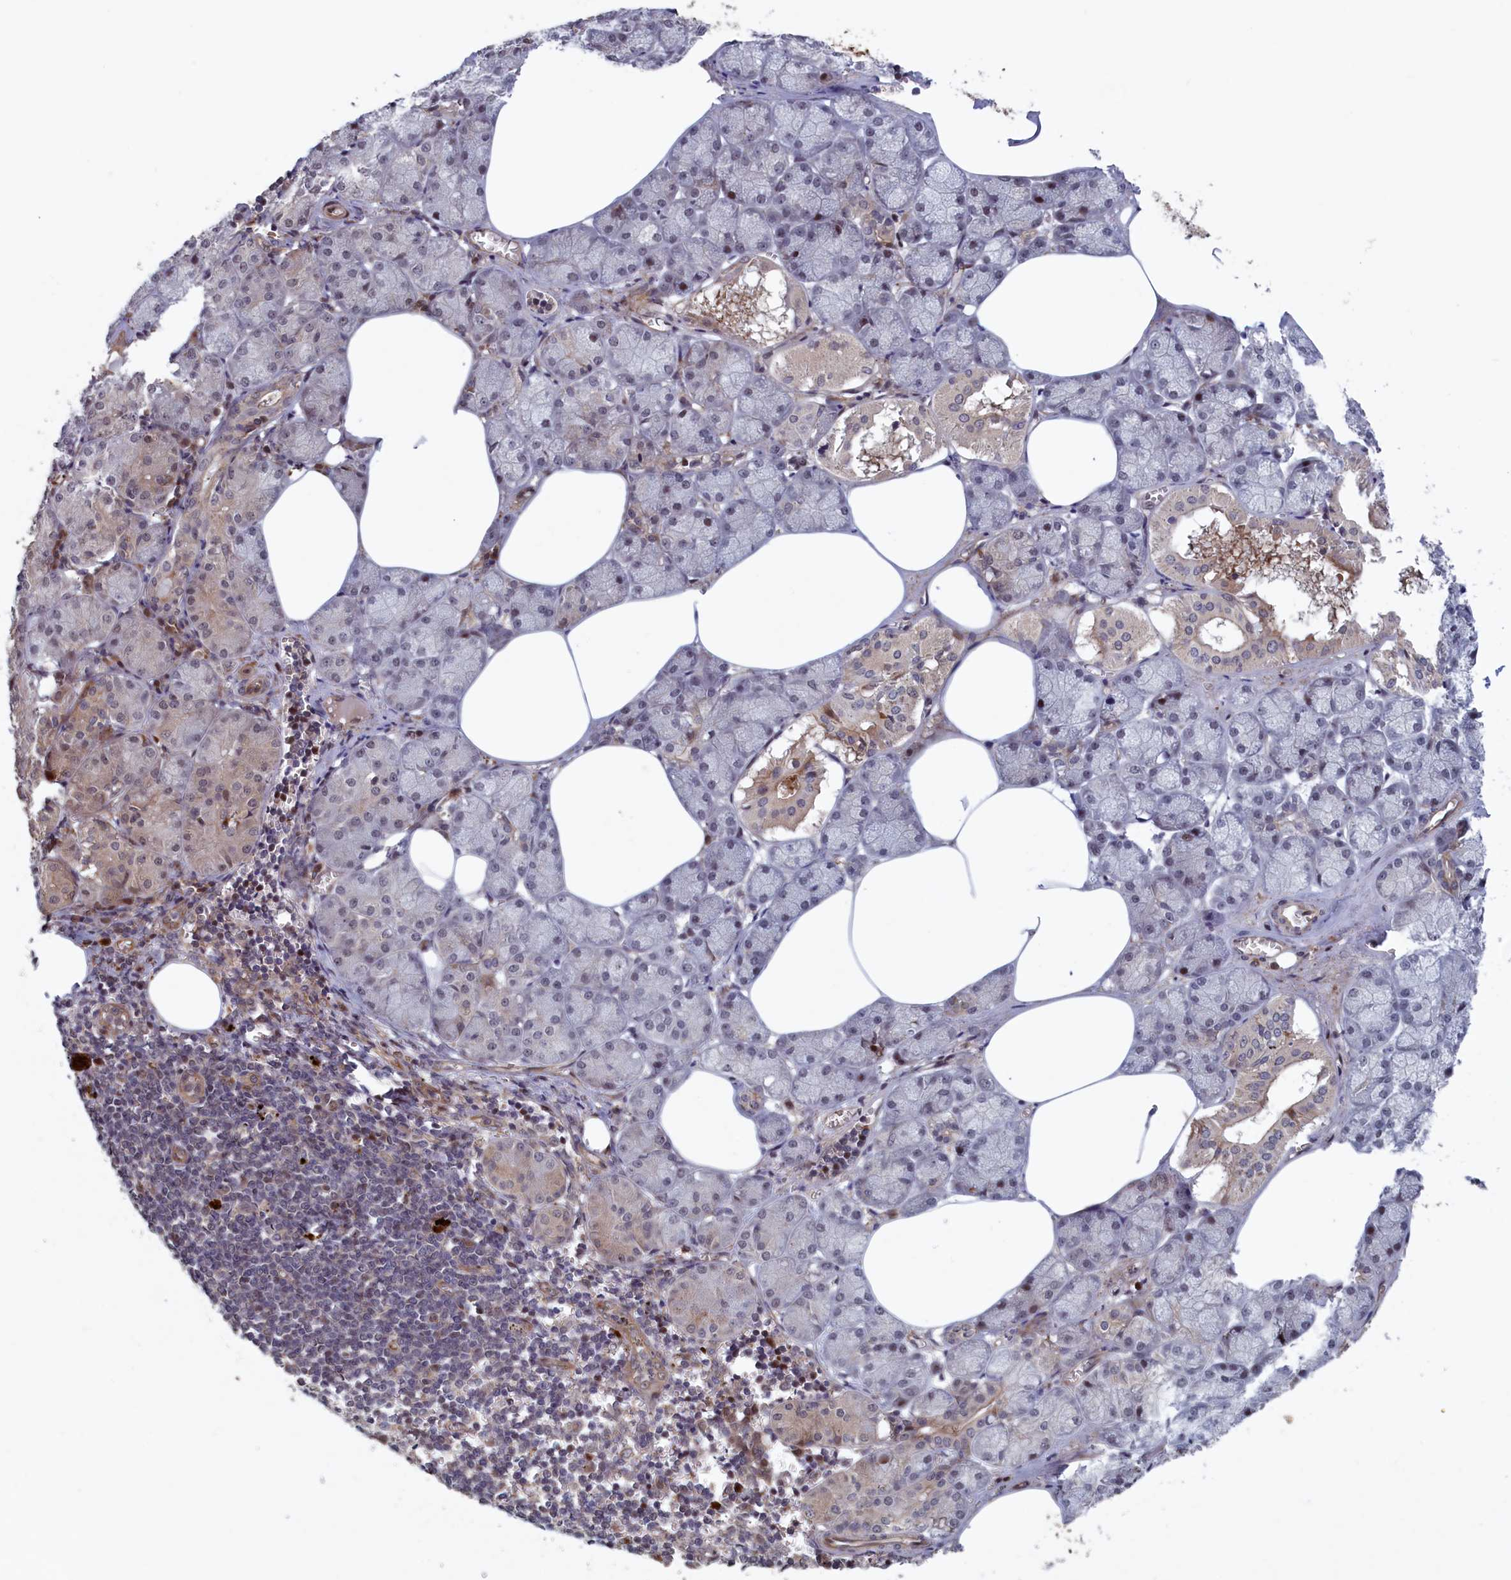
{"staining": {"intensity": "moderate", "quantity": "<25%", "location": "cytoplasmic/membranous,nuclear"}, "tissue": "salivary gland", "cell_type": "Glandular cells", "image_type": "normal", "snomed": [{"axis": "morphology", "description": "Normal tissue, NOS"}, {"axis": "topography", "description": "Salivary gland"}], "caption": "Human salivary gland stained for a protein (brown) demonstrates moderate cytoplasmic/membranous,nuclear positive expression in about <25% of glandular cells.", "gene": "LSG1", "patient": {"sex": "male", "age": 62}}